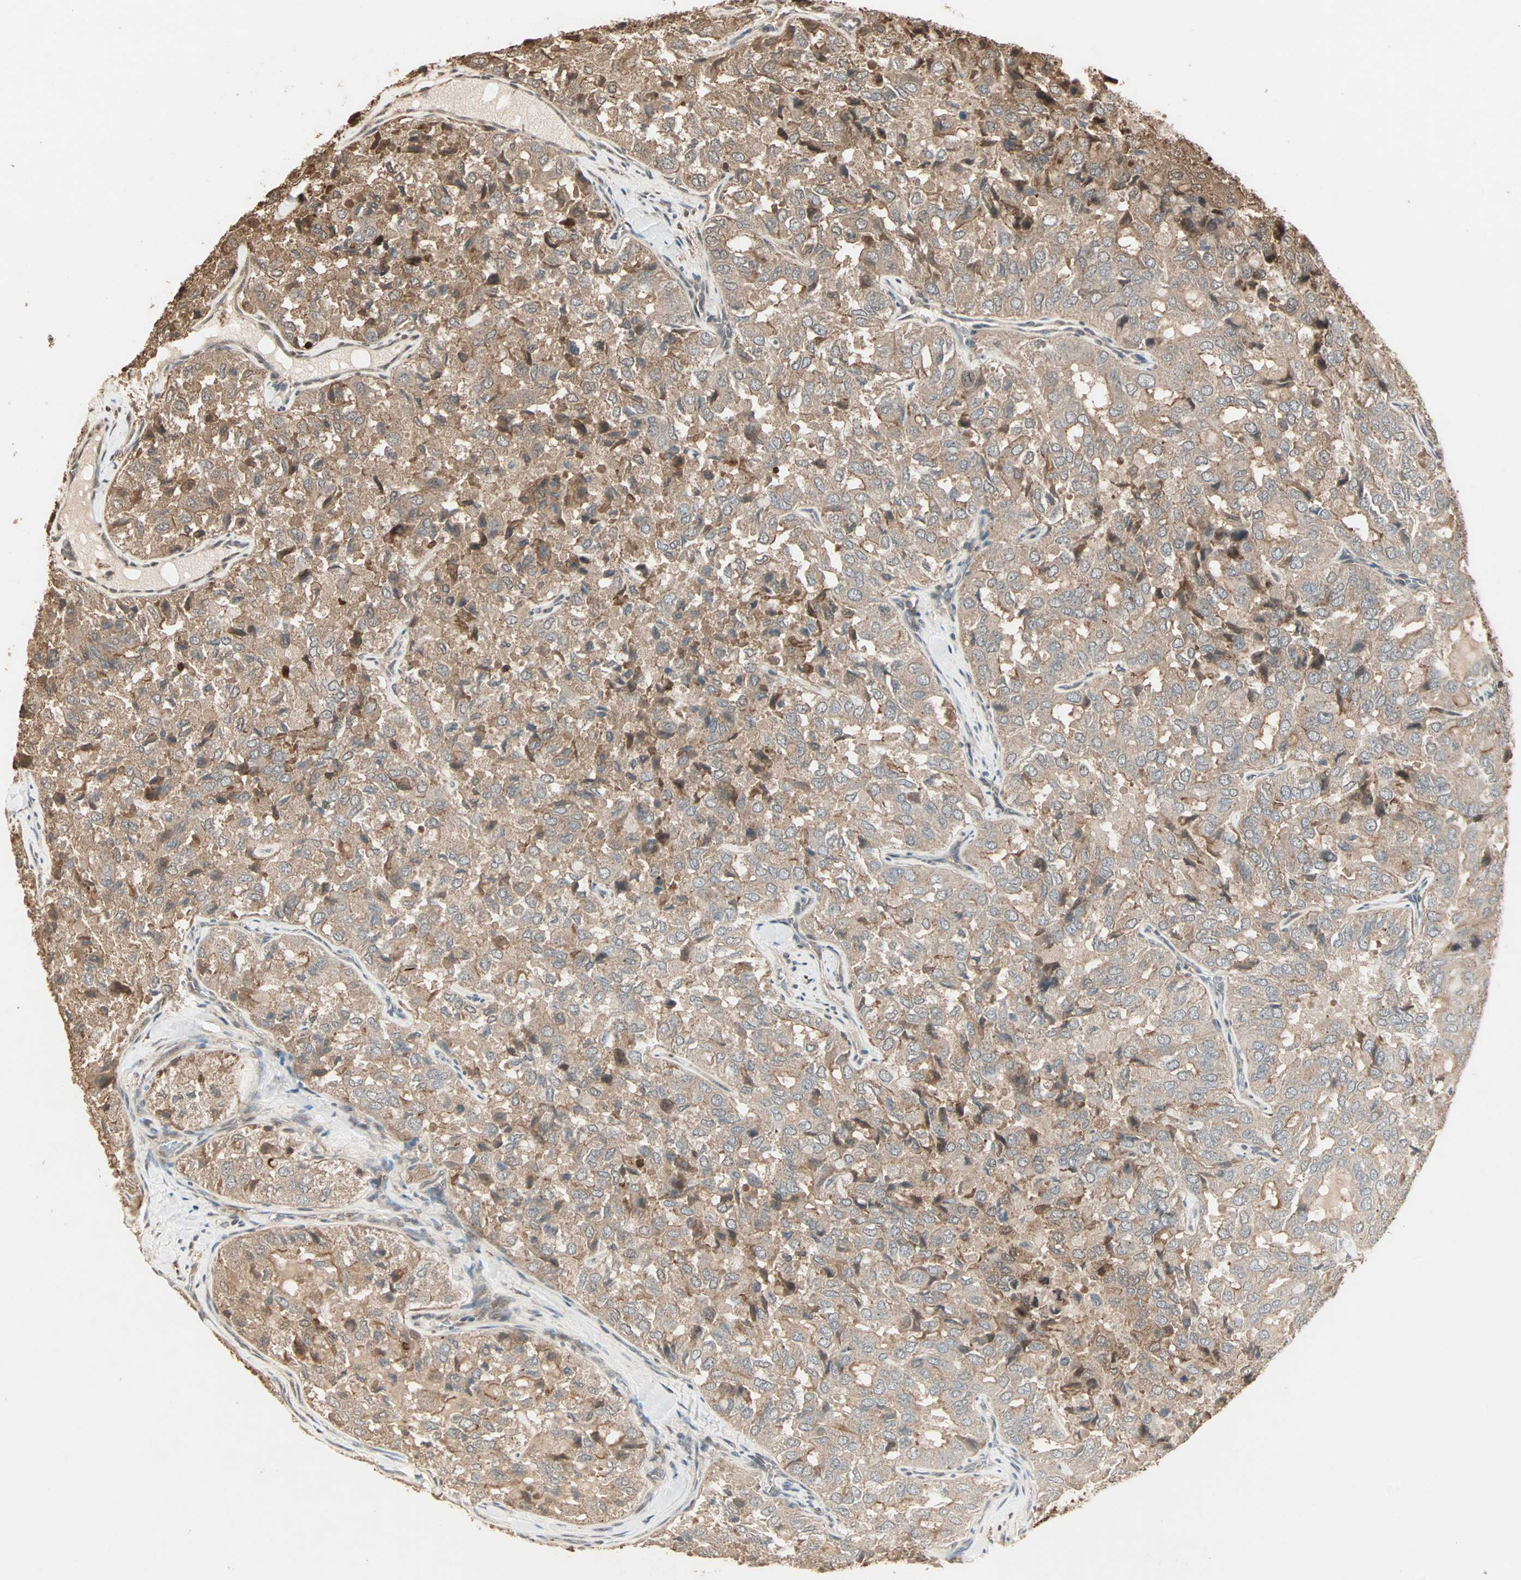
{"staining": {"intensity": "moderate", "quantity": ">75%", "location": "cytoplasmic/membranous"}, "tissue": "thyroid cancer", "cell_type": "Tumor cells", "image_type": "cancer", "snomed": [{"axis": "morphology", "description": "Follicular adenoma carcinoma, NOS"}, {"axis": "topography", "description": "Thyroid gland"}], "caption": "Immunohistochemistry of thyroid cancer displays medium levels of moderate cytoplasmic/membranous staining in about >75% of tumor cells. (Stains: DAB (3,3'-diaminobenzidine) in brown, nuclei in blue, Microscopy: brightfield microscopy at high magnification).", "gene": "DRG2", "patient": {"sex": "male", "age": 75}}